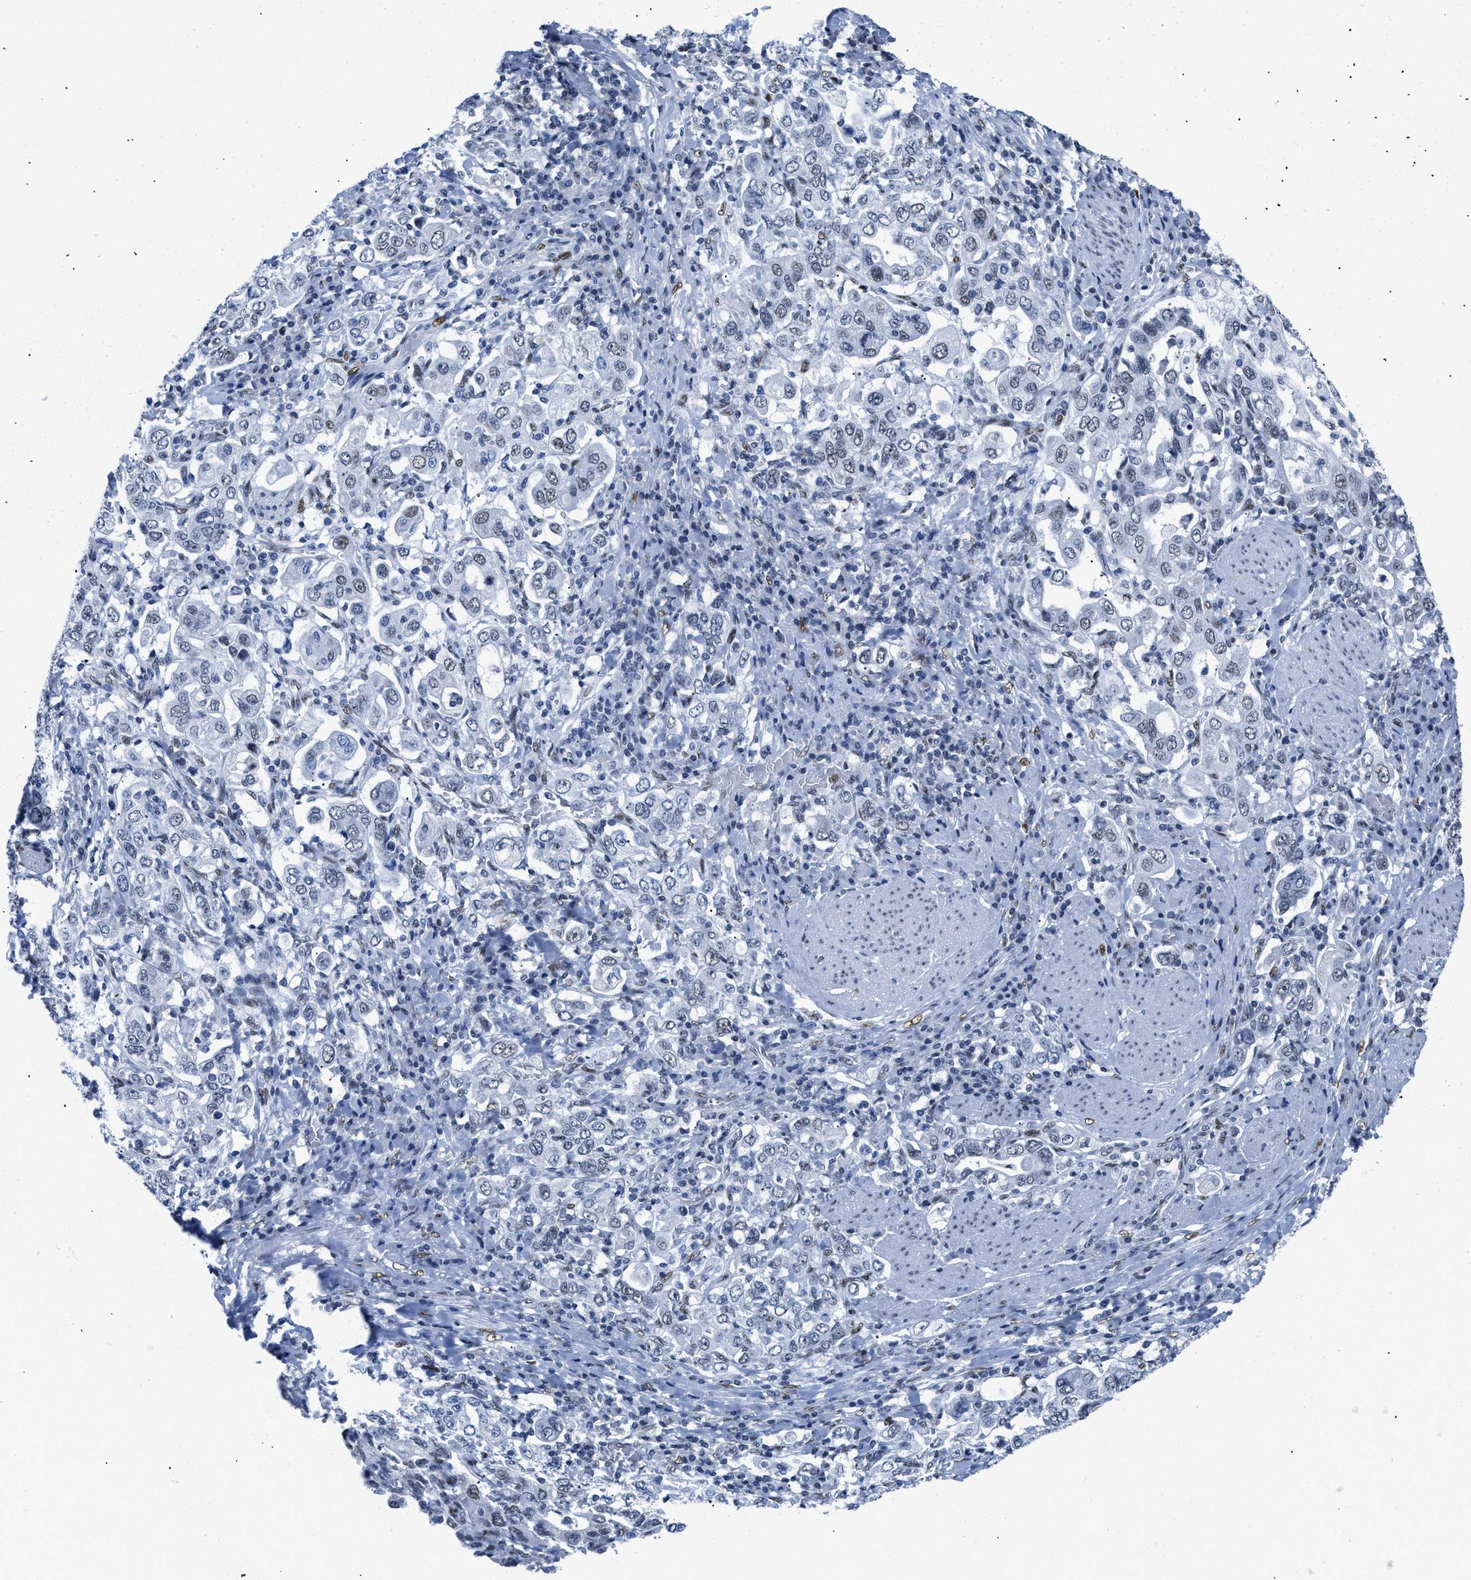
{"staining": {"intensity": "moderate", "quantity": "<25%", "location": "nuclear"}, "tissue": "stomach cancer", "cell_type": "Tumor cells", "image_type": "cancer", "snomed": [{"axis": "morphology", "description": "Adenocarcinoma, NOS"}, {"axis": "topography", "description": "Stomach, upper"}], "caption": "Protein expression by immunohistochemistry reveals moderate nuclear positivity in approximately <25% of tumor cells in adenocarcinoma (stomach).", "gene": "CTBP1", "patient": {"sex": "male", "age": 62}}